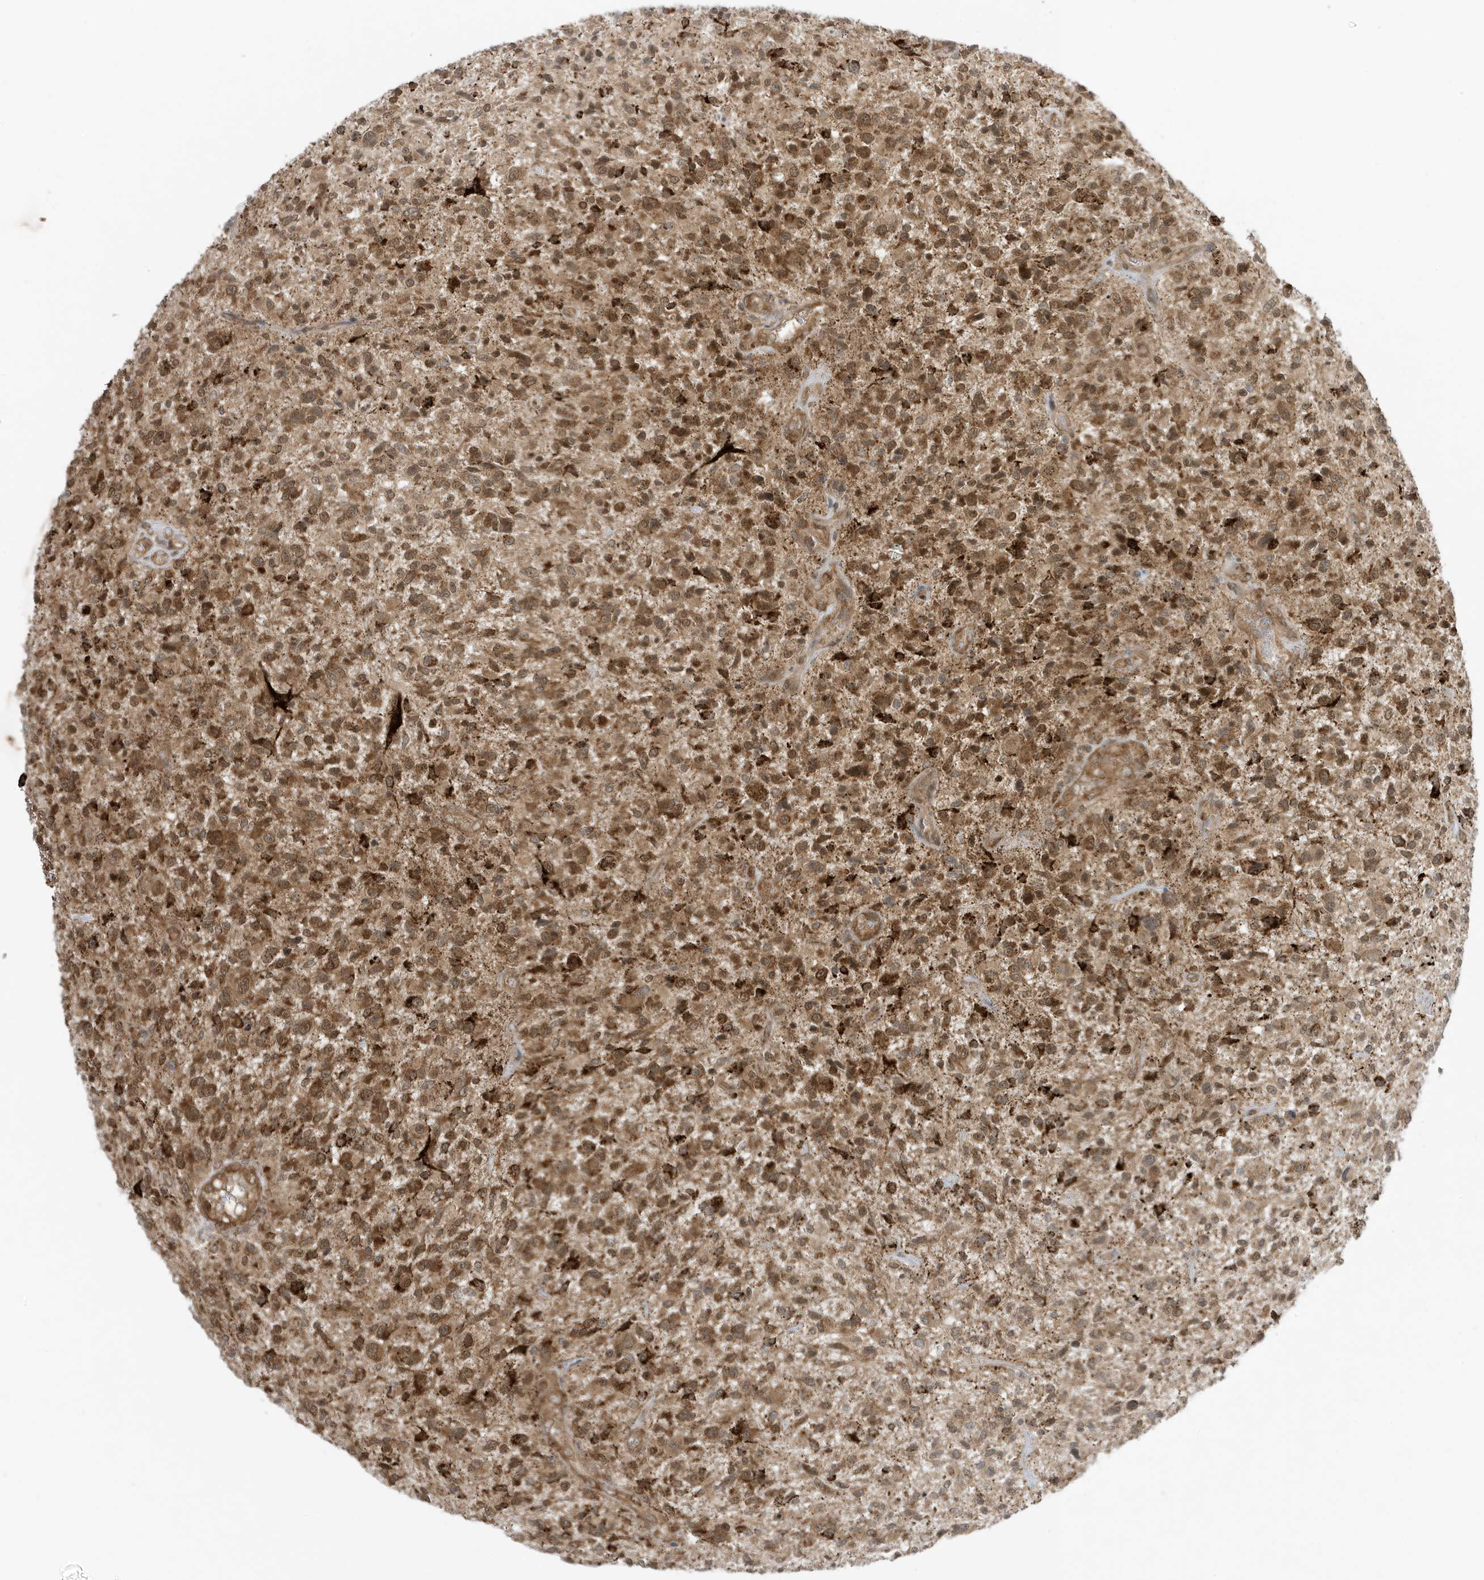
{"staining": {"intensity": "moderate", "quantity": ">75%", "location": "cytoplasmic/membranous"}, "tissue": "glioma", "cell_type": "Tumor cells", "image_type": "cancer", "snomed": [{"axis": "morphology", "description": "Glioma, malignant, High grade"}, {"axis": "topography", "description": "Brain"}], "caption": "This is an image of immunohistochemistry staining of malignant high-grade glioma, which shows moderate staining in the cytoplasmic/membranous of tumor cells.", "gene": "DHX36", "patient": {"sex": "male", "age": 47}}